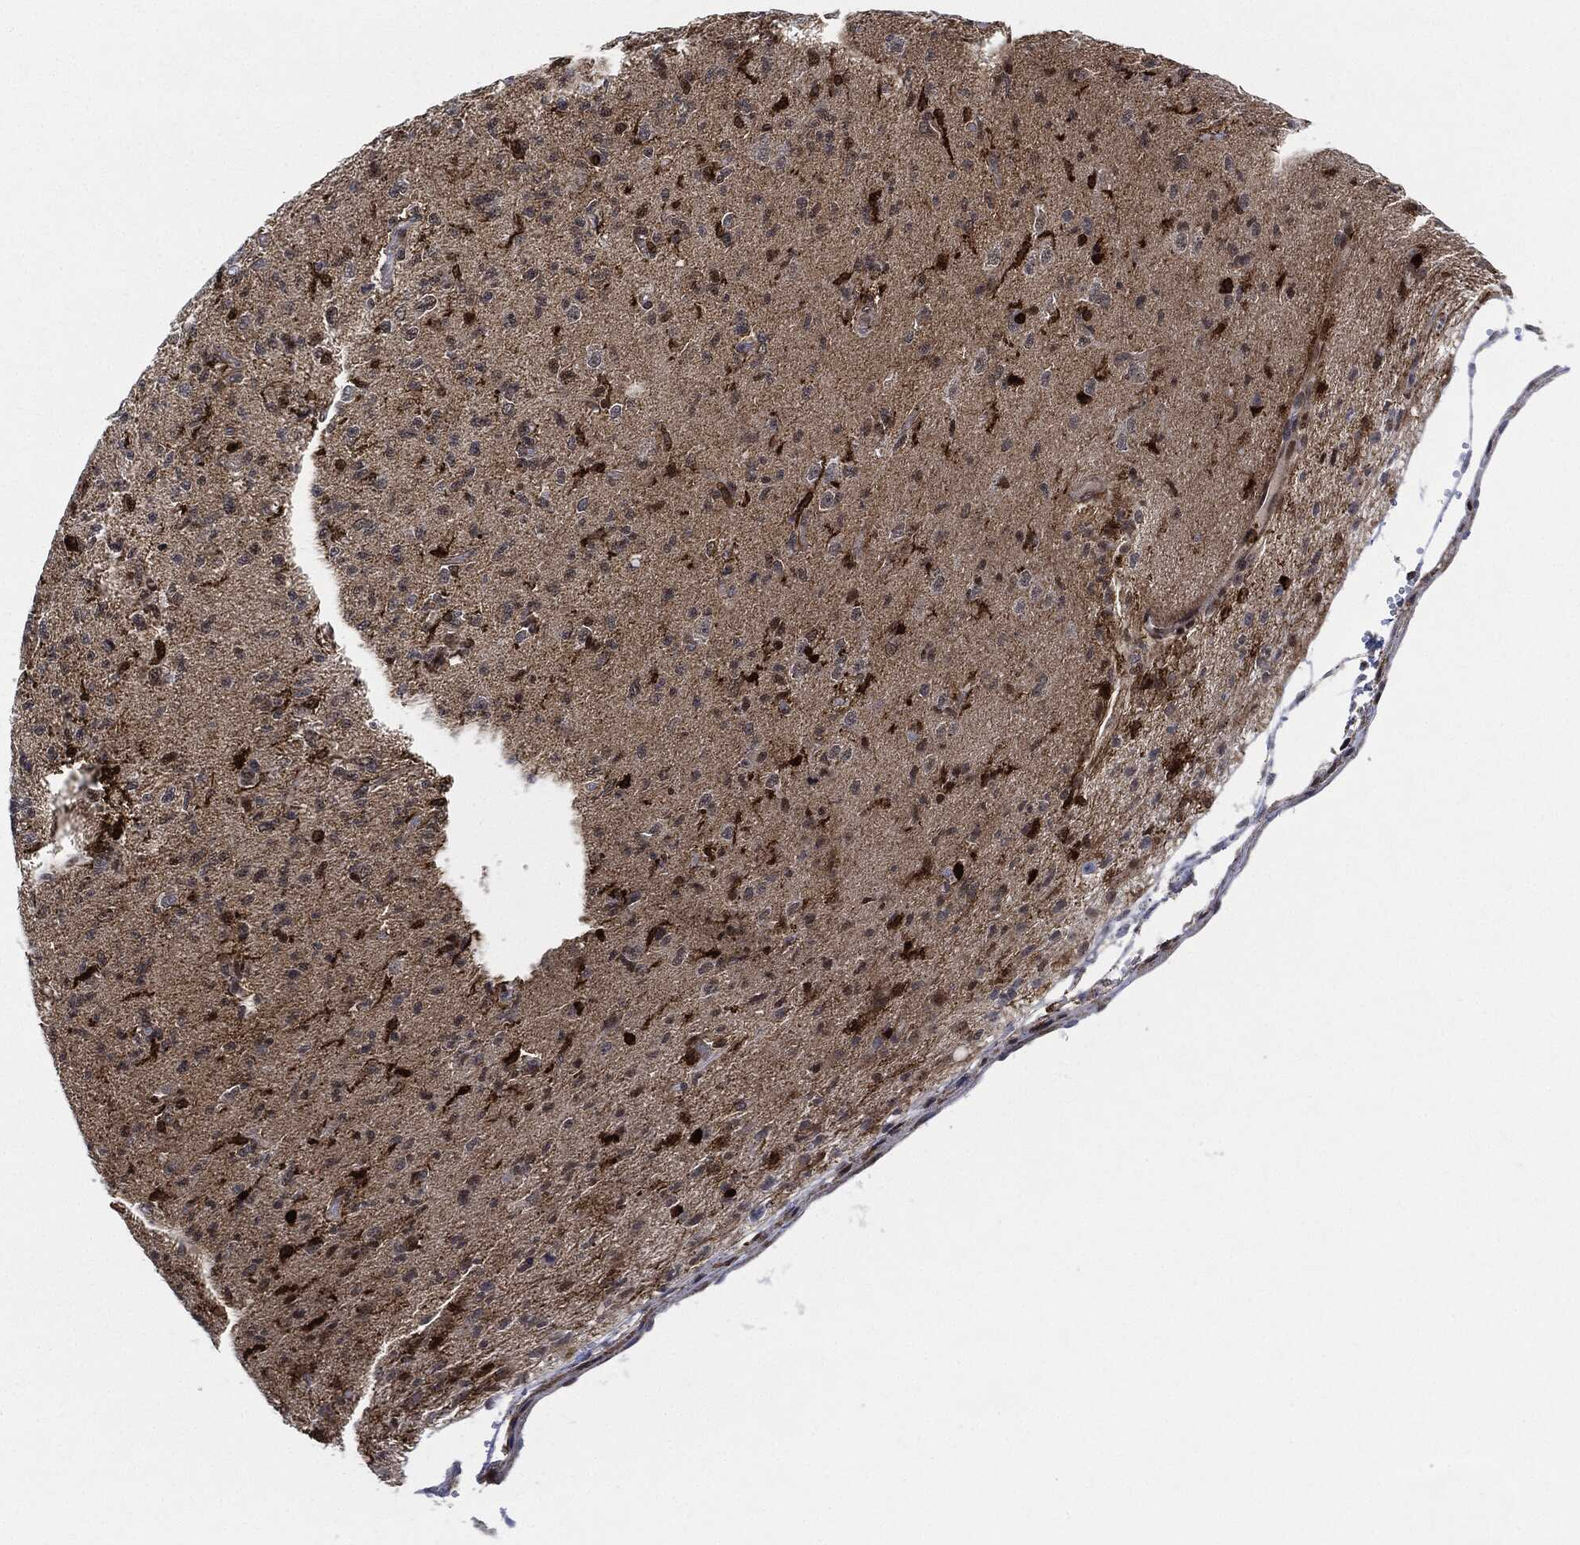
{"staining": {"intensity": "negative", "quantity": "none", "location": "none"}, "tissue": "glioma", "cell_type": "Tumor cells", "image_type": "cancer", "snomed": [{"axis": "morphology", "description": "Glioma, malignant, High grade"}, {"axis": "topography", "description": "Brain"}], "caption": "Photomicrograph shows no protein positivity in tumor cells of malignant glioma (high-grade) tissue. The staining was performed using DAB (3,3'-diaminobenzidine) to visualize the protein expression in brown, while the nuclei were stained in blue with hematoxylin (Magnification: 20x).", "gene": "NANOS3", "patient": {"sex": "male", "age": 56}}